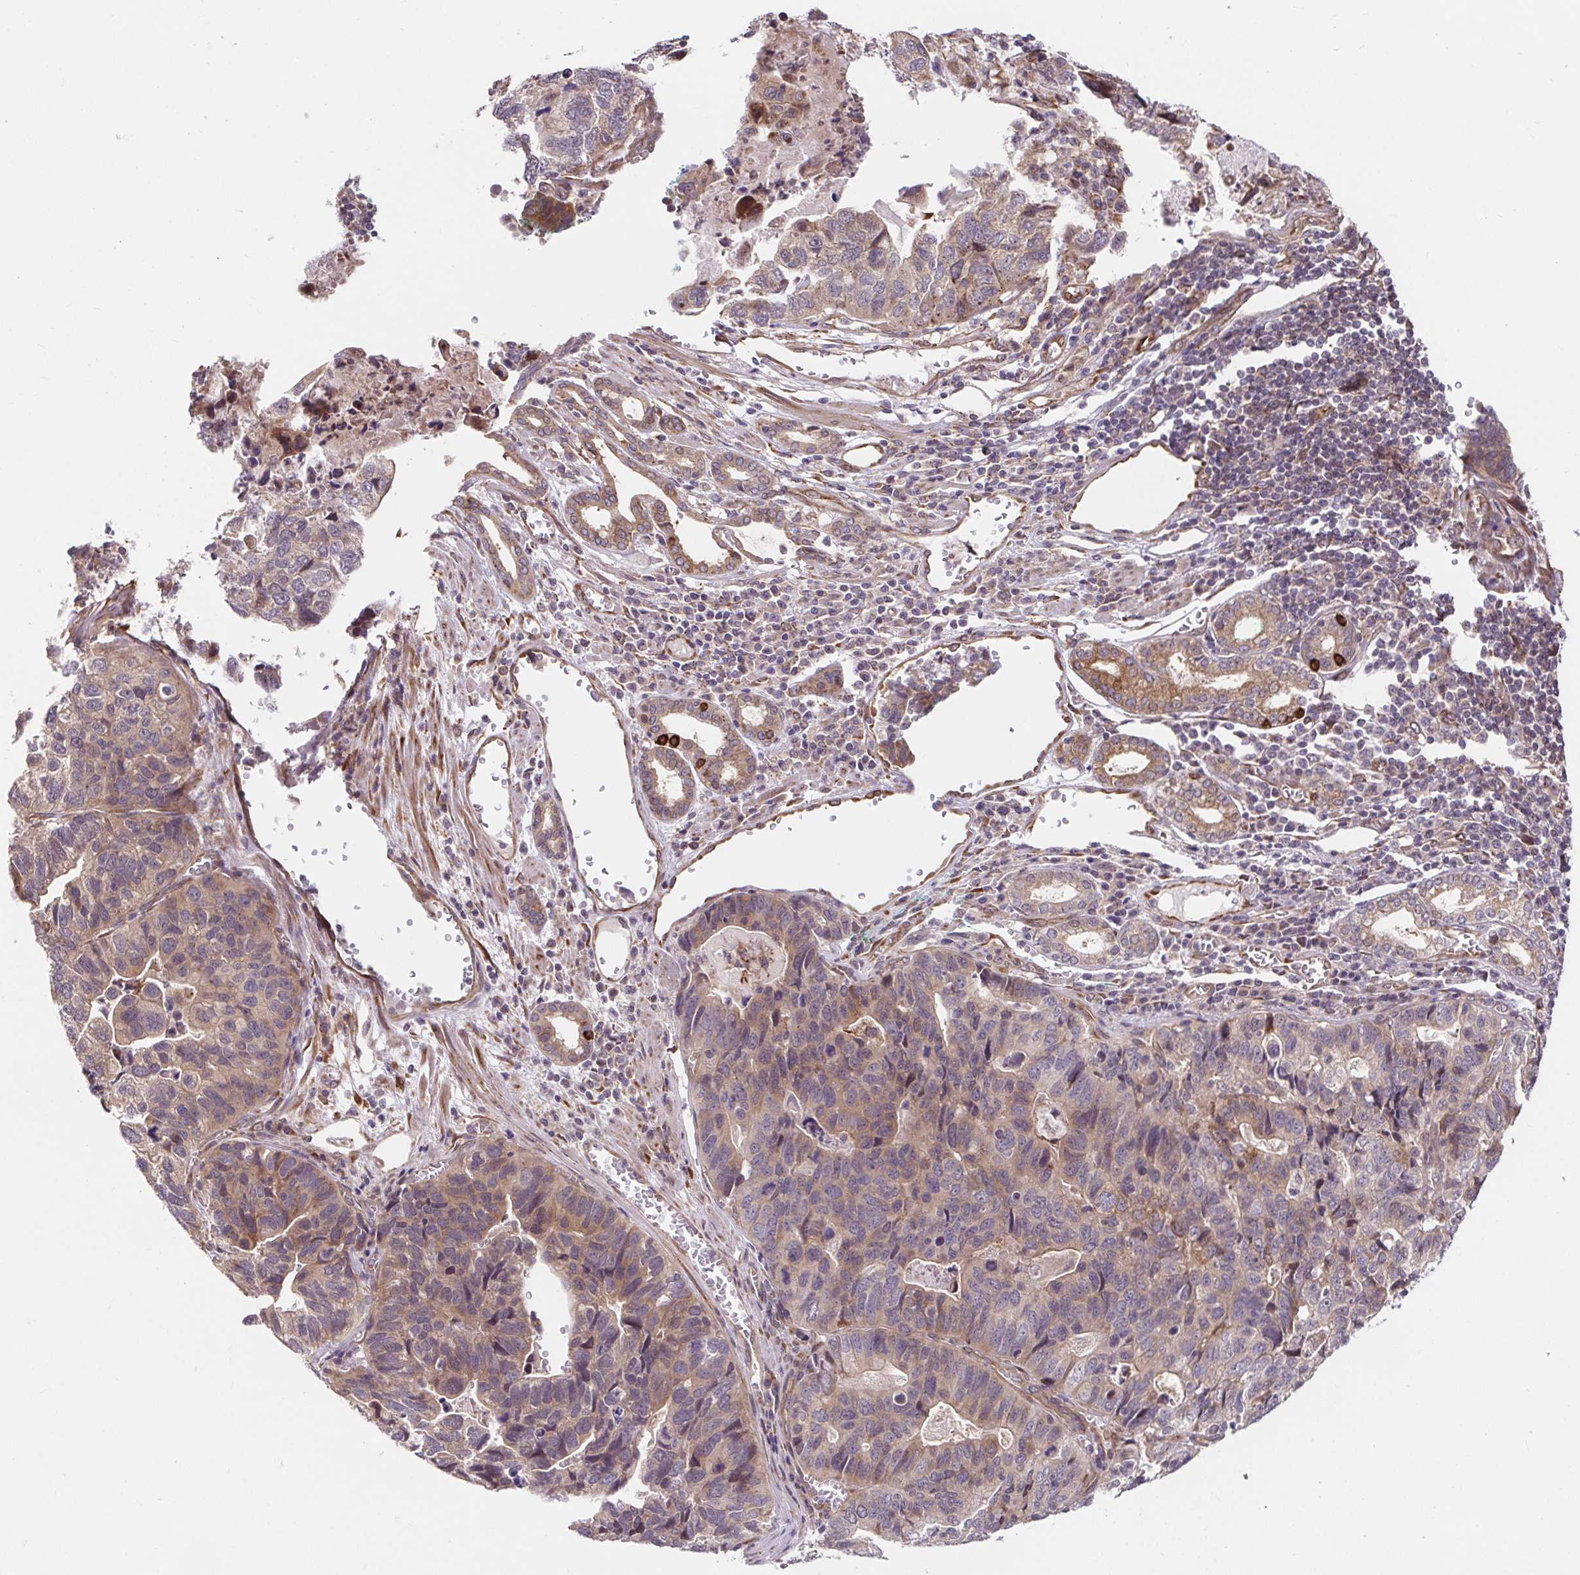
{"staining": {"intensity": "weak", "quantity": "25%-75%", "location": "cytoplasmic/membranous"}, "tissue": "stomach cancer", "cell_type": "Tumor cells", "image_type": "cancer", "snomed": [{"axis": "morphology", "description": "Adenocarcinoma, NOS"}, {"axis": "topography", "description": "Stomach, upper"}], "caption": "Weak cytoplasmic/membranous expression is identified in about 25%-75% of tumor cells in stomach cancer (adenocarcinoma).", "gene": "LYPD5", "patient": {"sex": "female", "age": 67}}